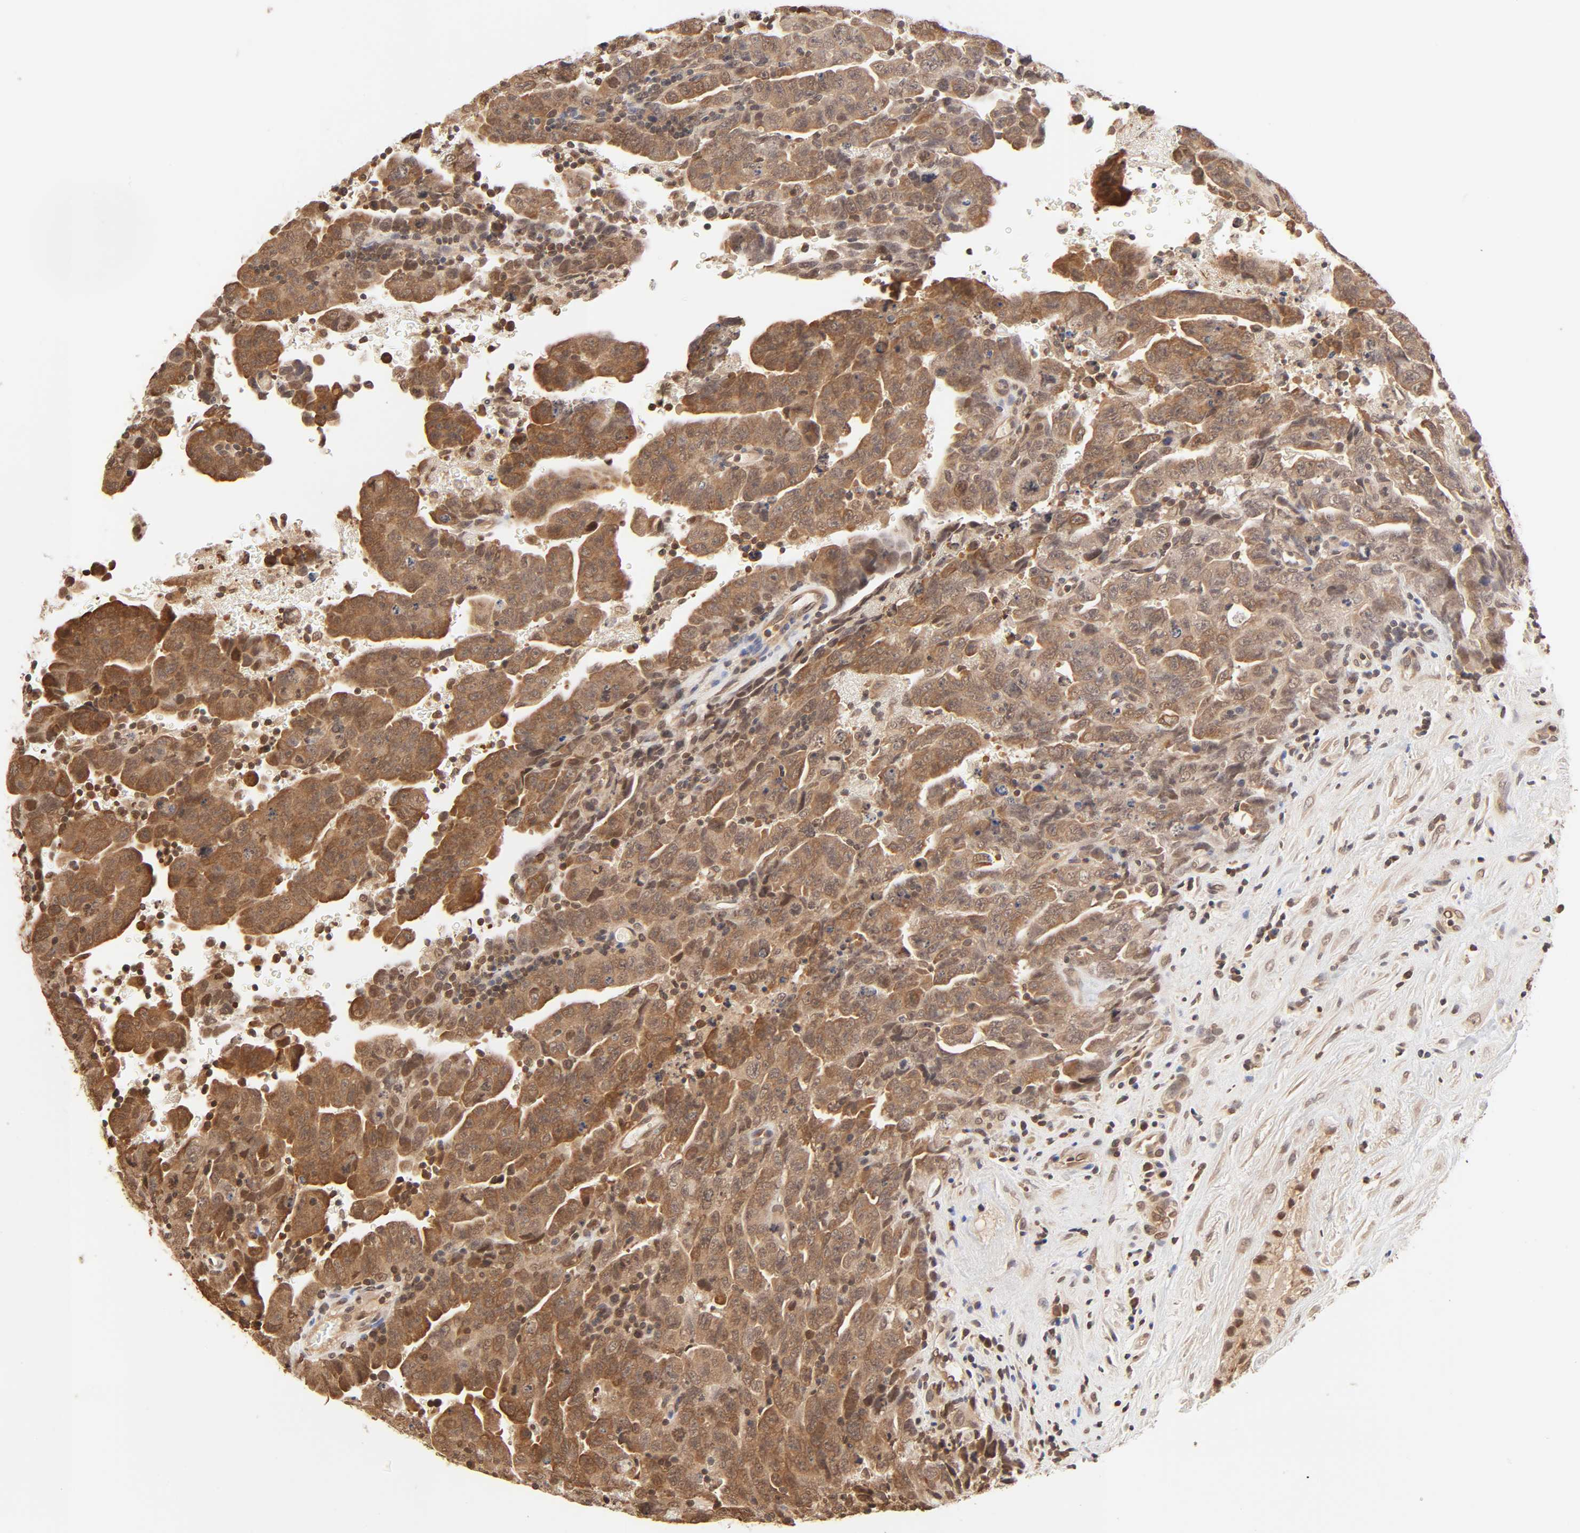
{"staining": {"intensity": "strong", "quantity": ">75%", "location": "cytoplasmic/membranous,nuclear"}, "tissue": "testis cancer", "cell_type": "Tumor cells", "image_type": "cancer", "snomed": [{"axis": "morphology", "description": "Carcinoma, Embryonal, NOS"}, {"axis": "topography", "description": "Testis"}], "caption": "Immunohistochemical staining of testis cancer (embryonal carcinoma) reveals strong cytoplasmic/membranous and nuclear protein staining in approximately >75% of tumor cells. (brown staining indicates protein expression, while blue staining denotes nuclei).", "gene": "TBL1X", "patient": {"sex": "male", "age": 28}}